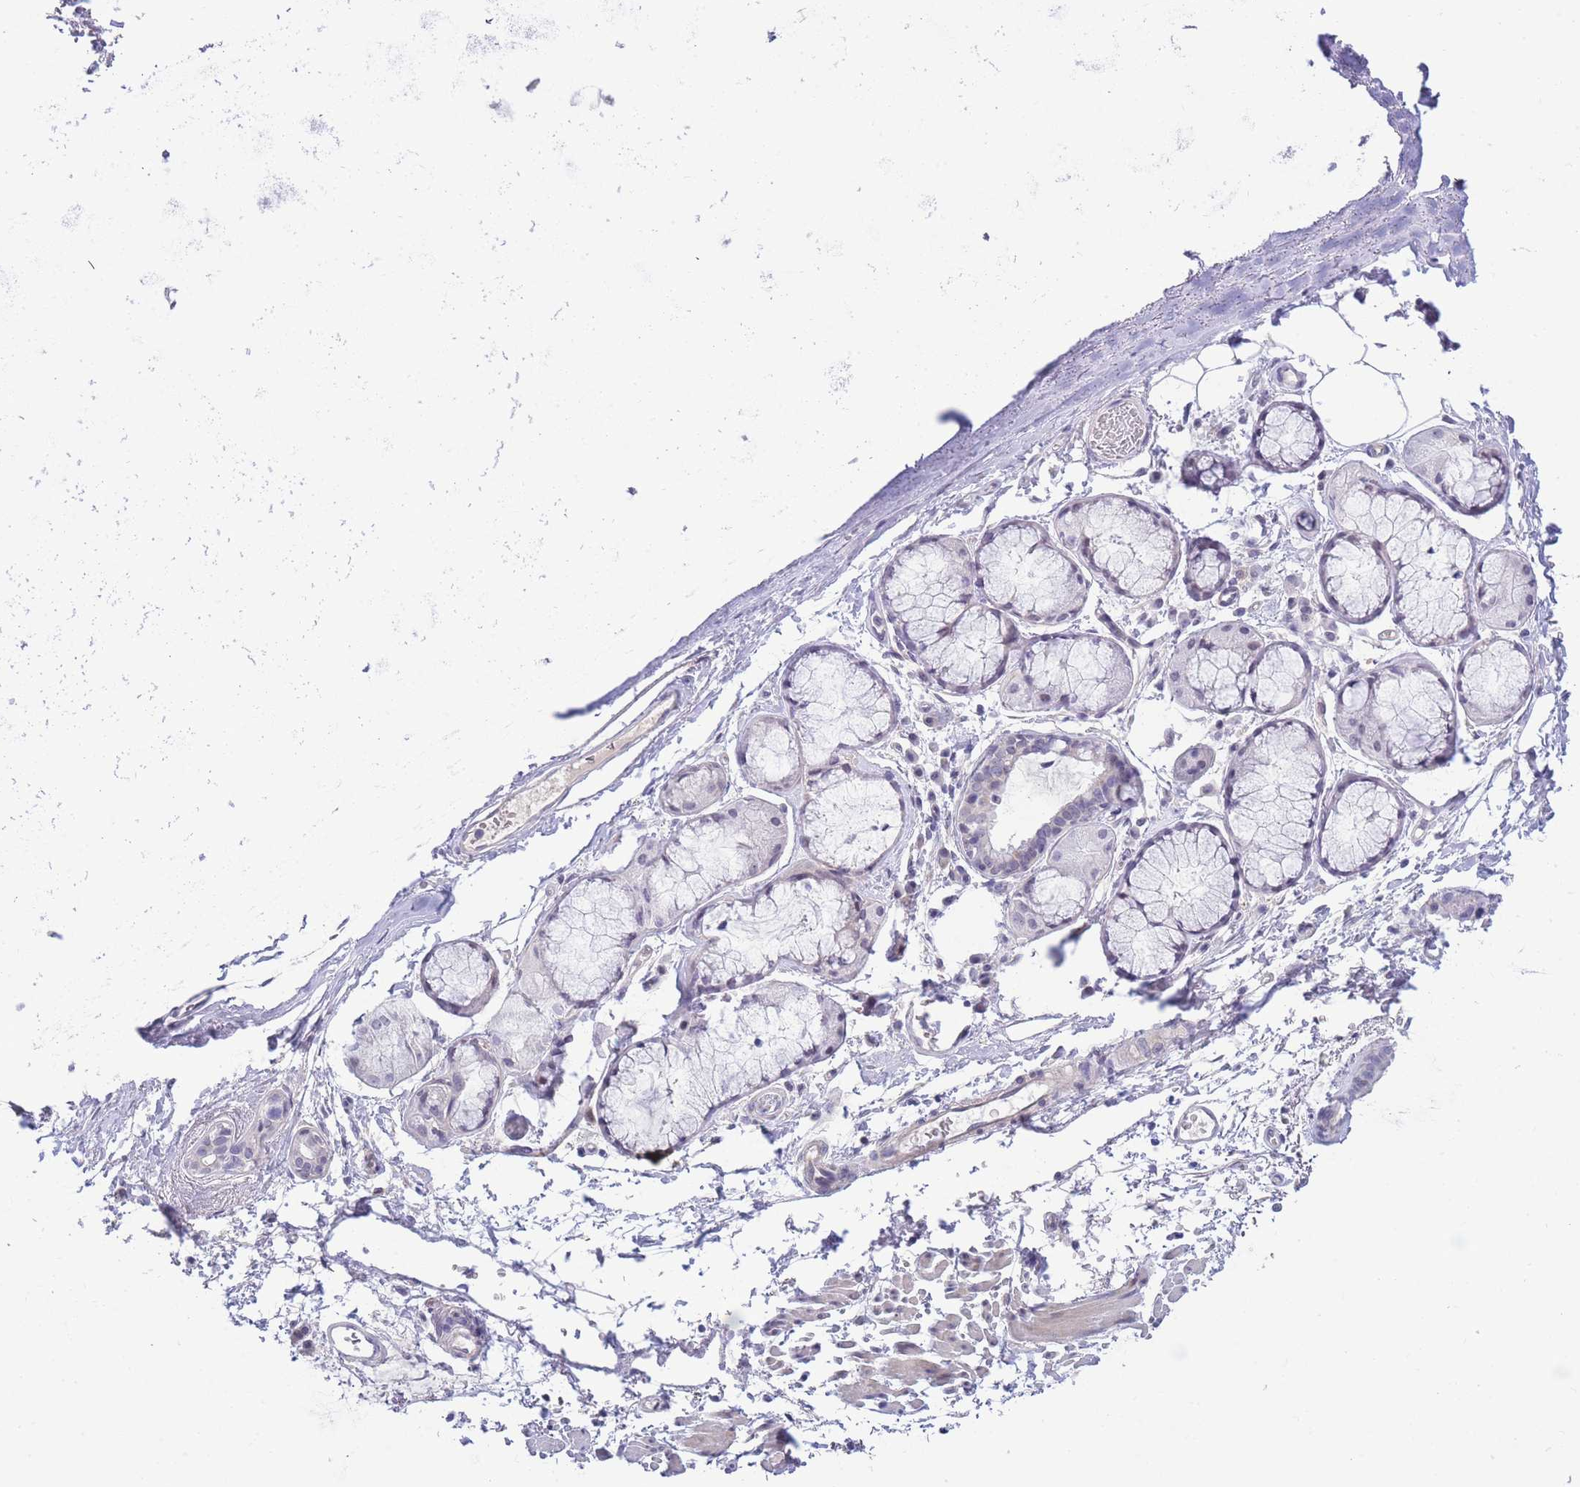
{"staining": {"intensity": "negative", "quantity": "none", "location": "none"}, "tissue": "adipose tissue", "cell_type": "Adipocytes", "image_type": "normal", "snomed": [{"axis": "morphology", "description": "Normal tissue, NOS"}, {"axis": "topography", "description": "Cartilage tissue"}], "caption": "This is a photomicrograph of immunohistochemistry (IHC) staining of unremarkable adipose tissue, which shows no expression in adipocytes. (DAB (3,3'-diaminobenzidine) IHC visualized using brightfield microscopy, high magnification).", "gene": "PRR23A", "patient": {"sex": "male", "age": 73}}